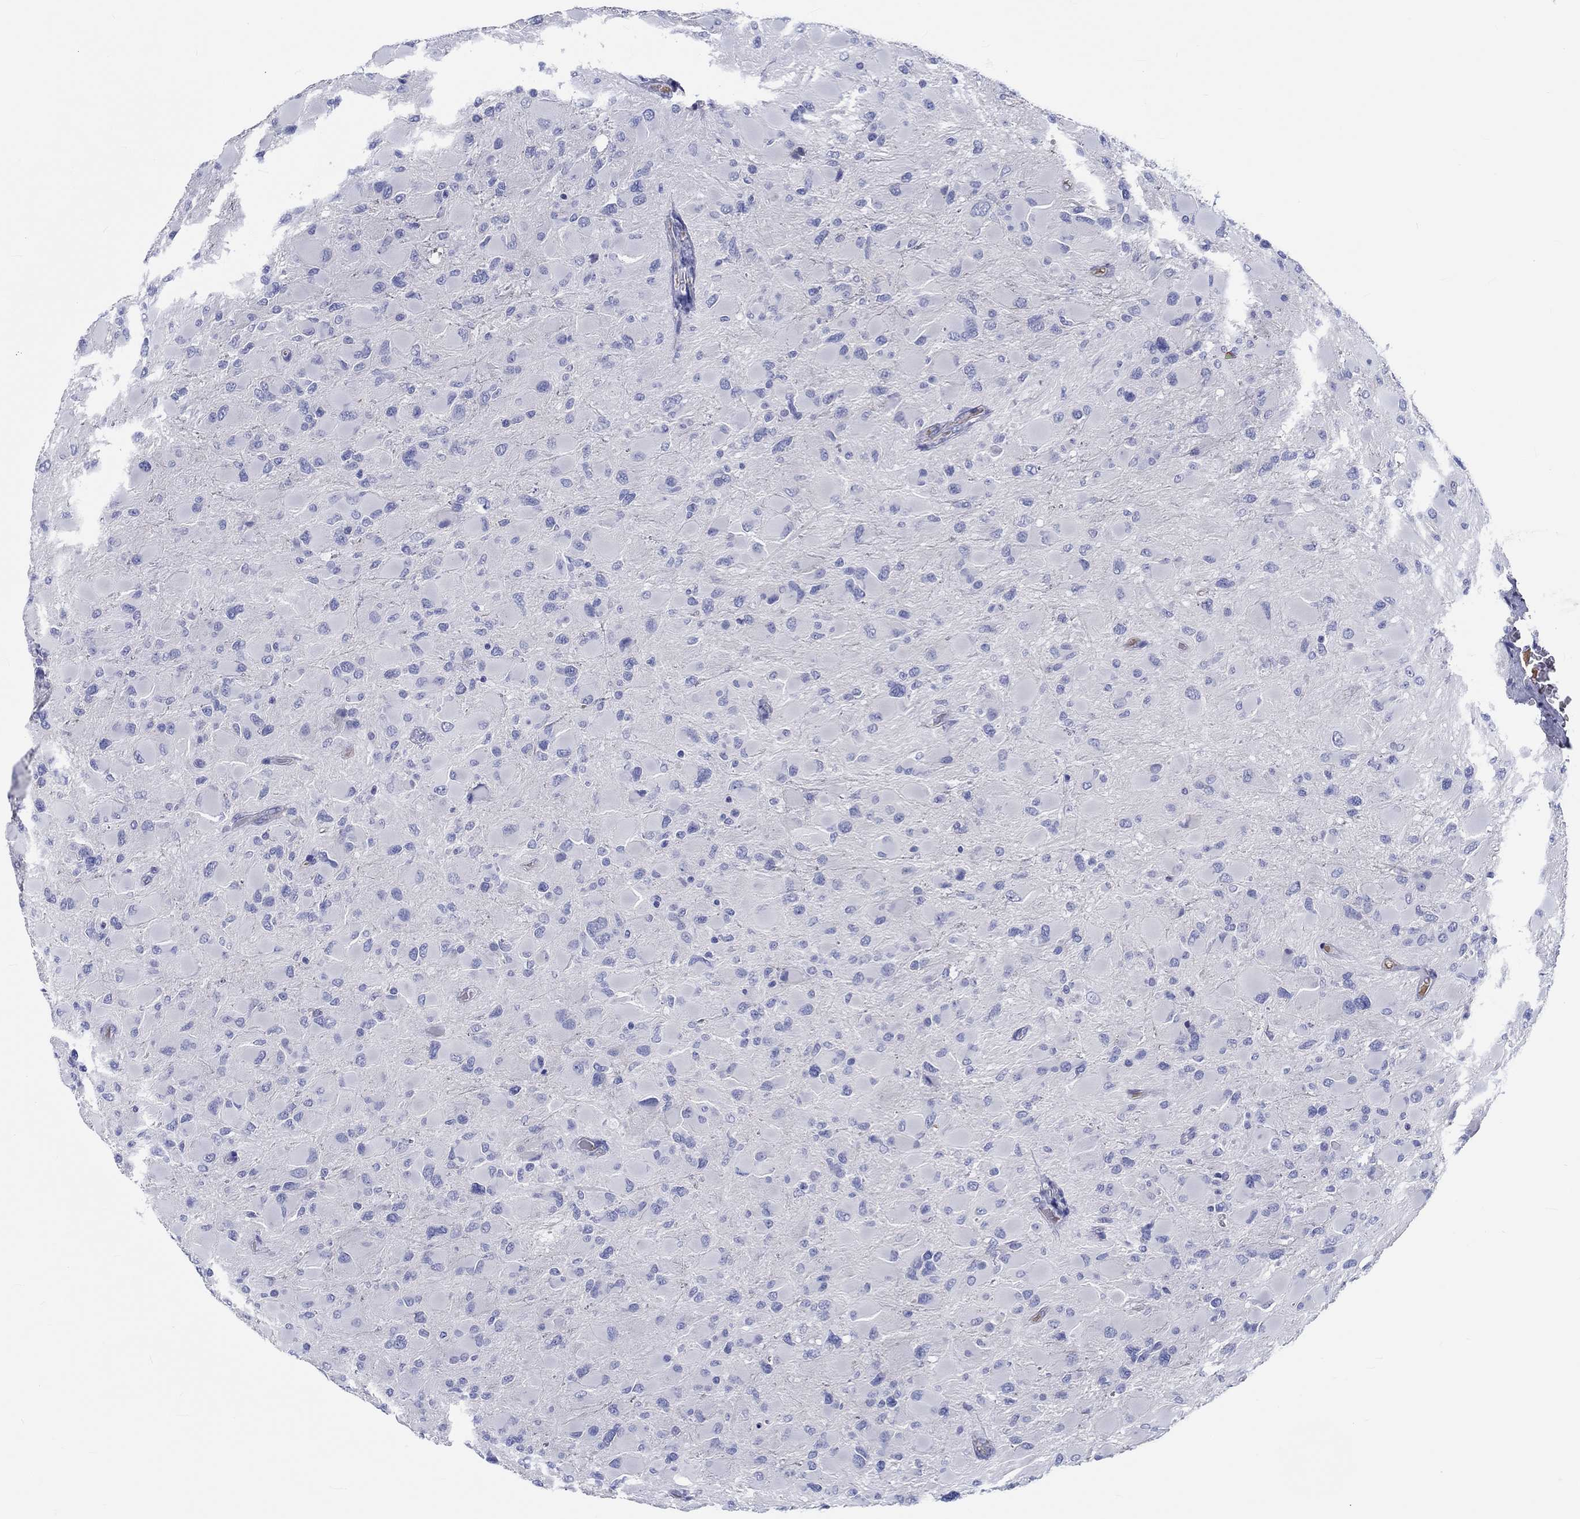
{"staining": {"intensity": "negative", "quantity": "none", "location": "none"}, "tissue": "glioma", "cell_type": "Tumor cells", "image_type": "cancer", "snomed": [{"axis": "morphology", "description": "Glioma, malignant, High grade"}, {"axis": "topography", "description": "Cerebral cortex"}], "caption": "There is no significant staining in tumor cells of glioma.", "gene": "CDY2B", "patient": {"sex": "female", "age": 36}}